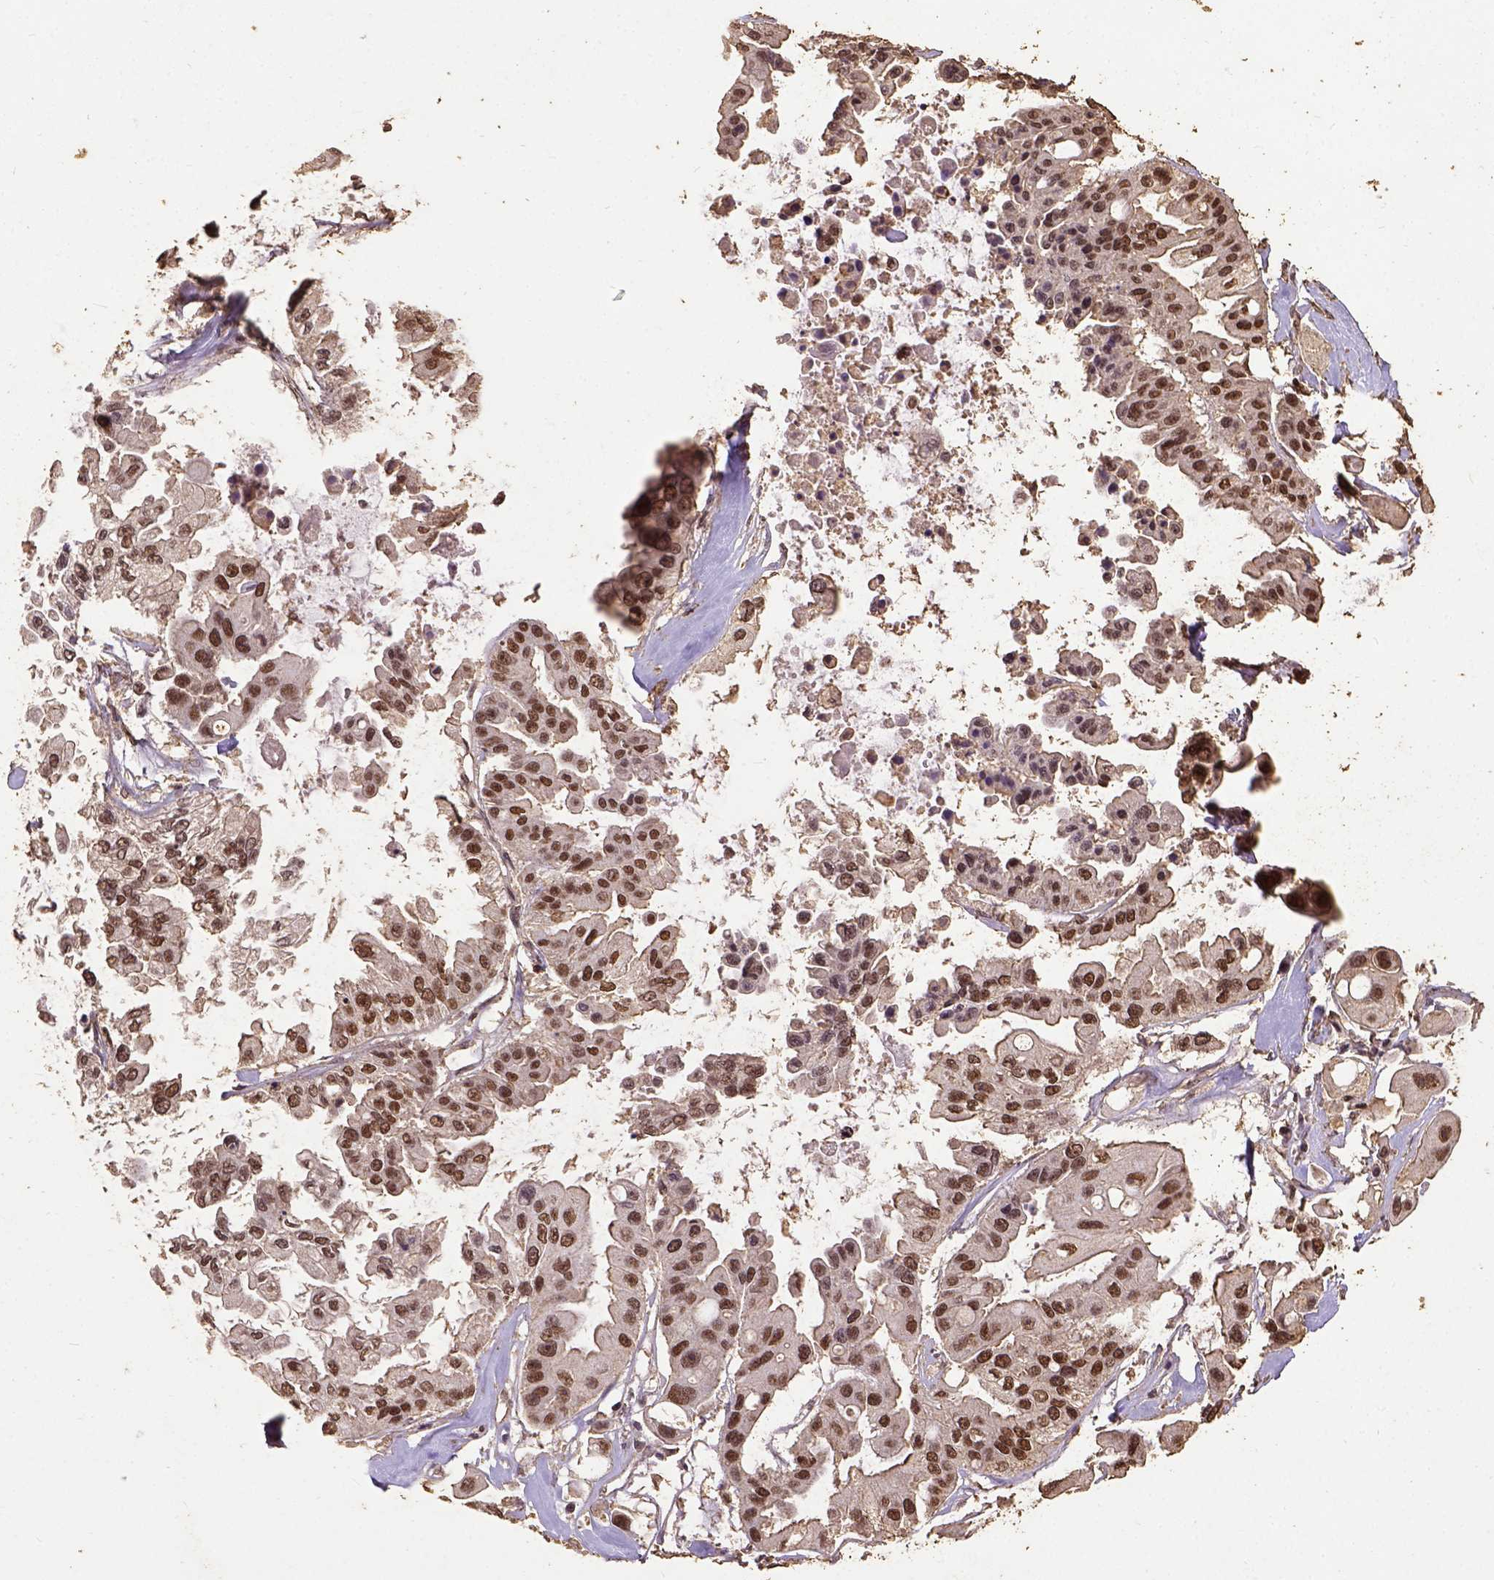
{"staining": {"intensity": "moderate", "quantity": ">75%", "location": "nuclear"}, "tissue": "ovarian cancer", "cell_type": "Tumor cells", "image_type": "cancer", "snomed": [{"axis": "morphology", "description": "Cystadenocarcinoma, serous, NOS"}, {"axis": "topography", "description": "Ovary"}], "caption": "Protein staining shows moderate nuclear staining in about >75% of tumor cells in ovarian serous cystadenocarcinoma. (Stains: DAB (3,3'-diaminobenzidine) in brown, nuclei in blue, Microscopy: brightfield microscopy at high magnification).", "gene": "NACC1", "patient": {"sex": "female", "age": 56}}